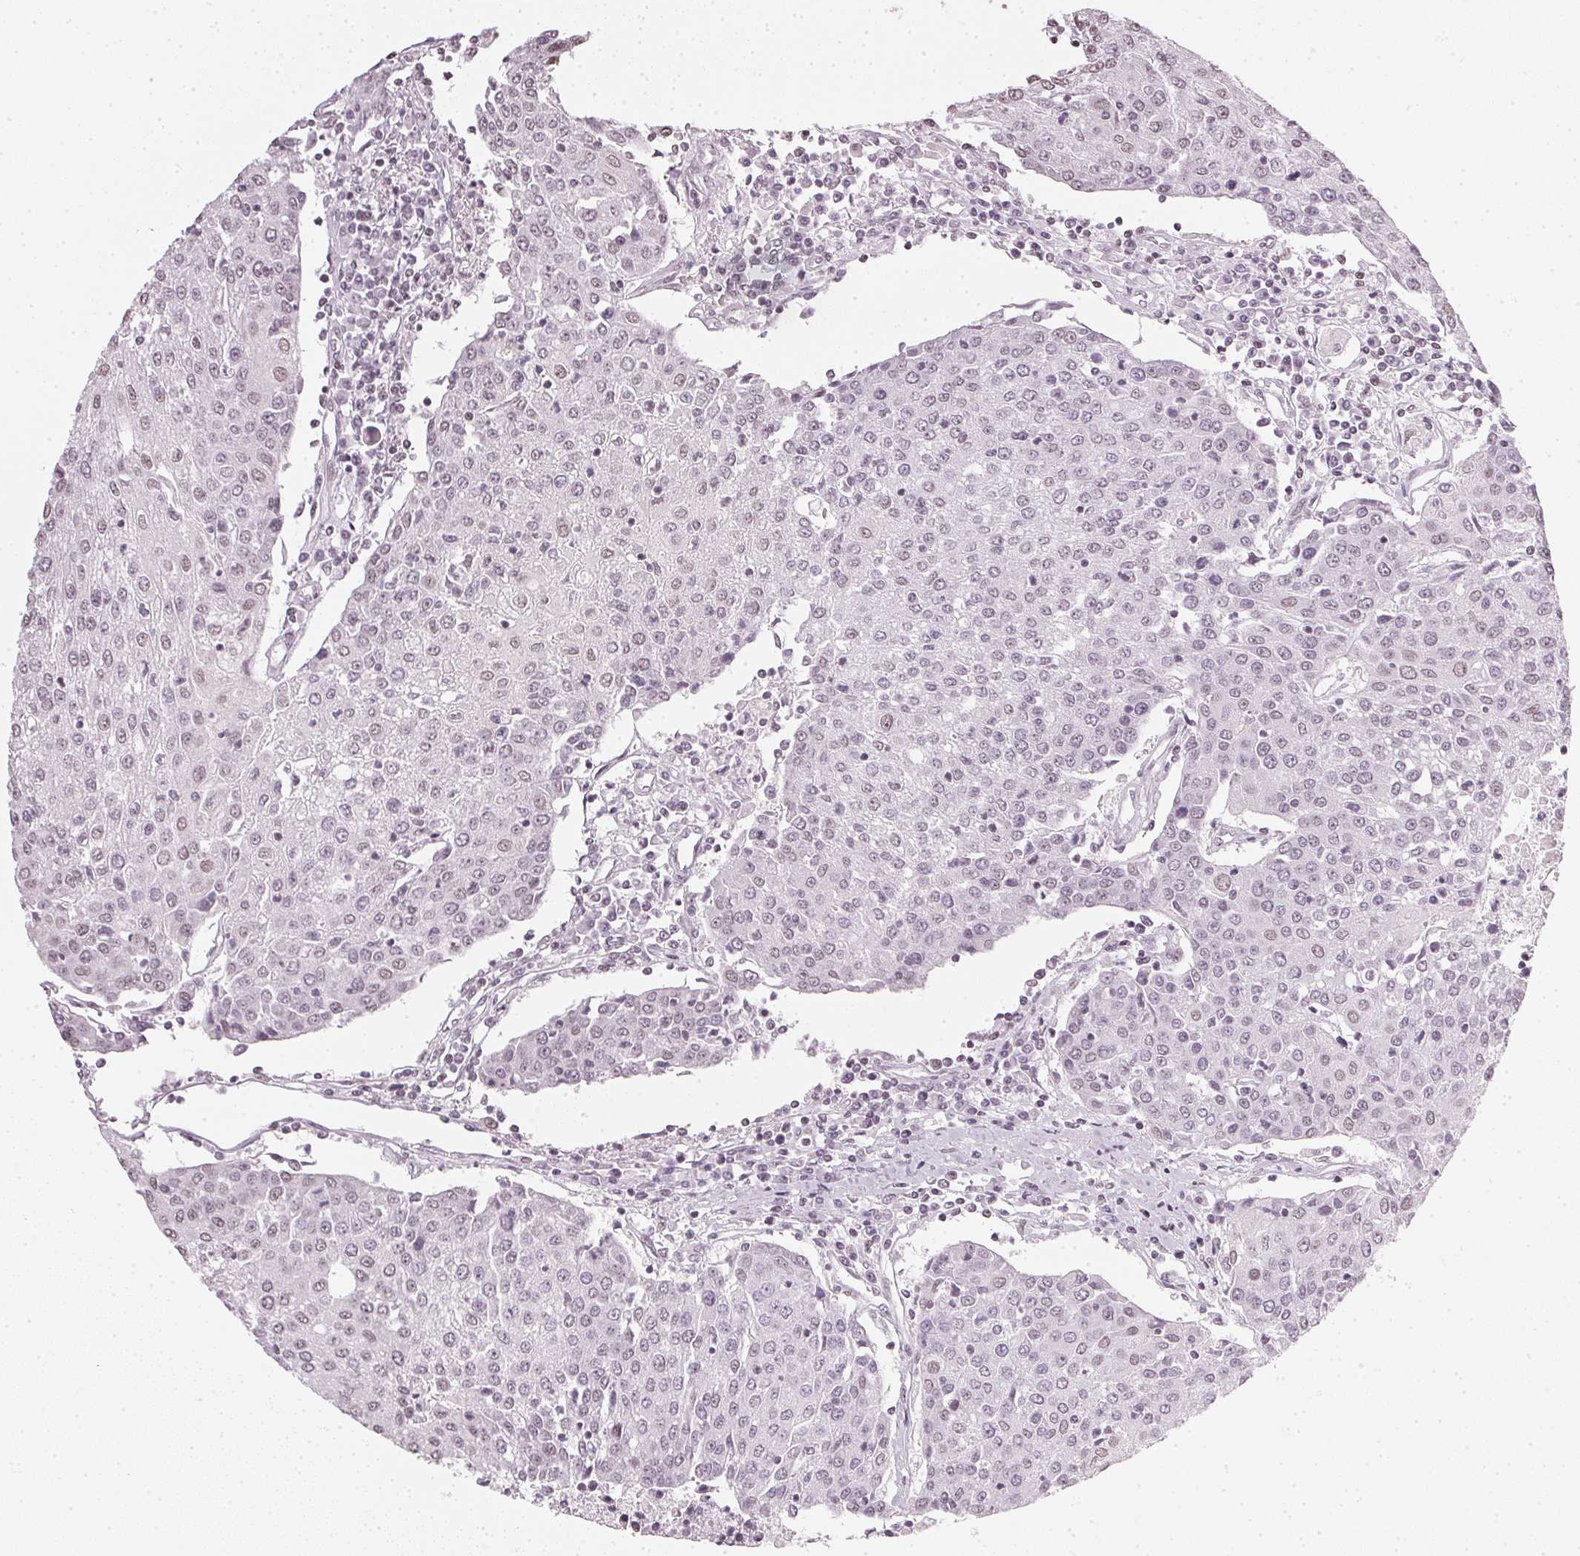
{"staining": {"intensity": "weak", "quantity": "25%-75%", "location": "nuclear"}, "tissue": "urothelial cancer", "cell_type": "Tumor cells", "image_type": "cancer", "snomed": [{"axis": "morphology", "description": "Urothelial carcinoma, High grade"}, {"axis": "topography", "description": "Urinary bladder"}], "caption": "IHC of human urothelial cancer reveals low levels of weak nuclear staining in about 25%-75% of tumor cells. (IHC, brightfield microscopy, high magnification).", "gene": "DNAJC6", "patient": {"sex": "female", "age": 85}}